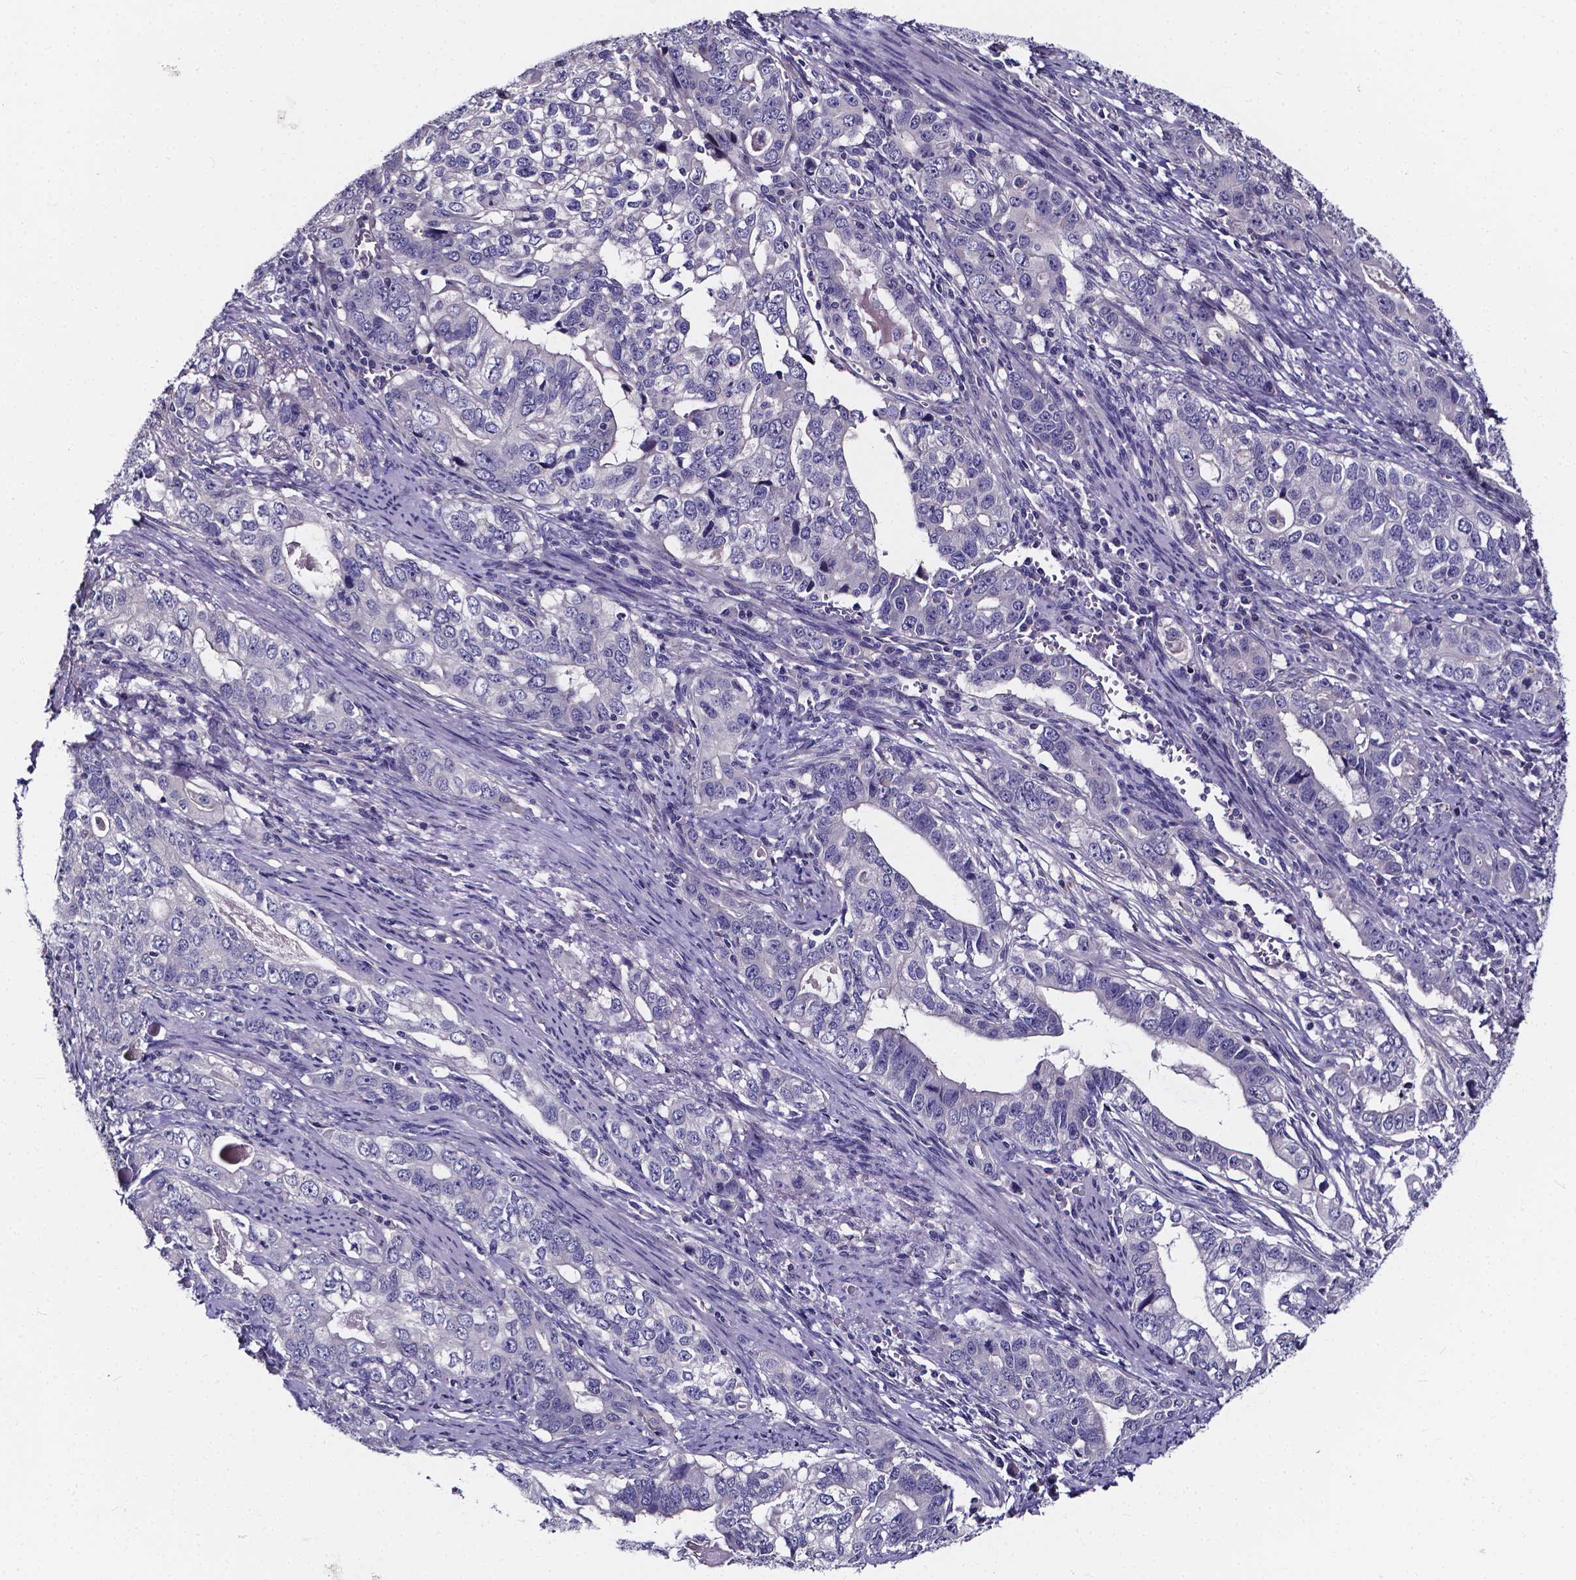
{"staining": {"intensity": "negative", "quantity": "none", "location": "none"}, "tissue": "stomach cancer", "cell_type": "Tumor cells", "image_type": "cancer", "snomed": [{"axis": "morphology", "description": "Adenocarcinoma, NOS"}, {"axis": "topography", "description": "Stomach, lower"}], "caption": "Tumor cells show no significant positivity in stomach cancer.", "gene": "CACNG8", "patient": {"sex": "female", "age": 72}}